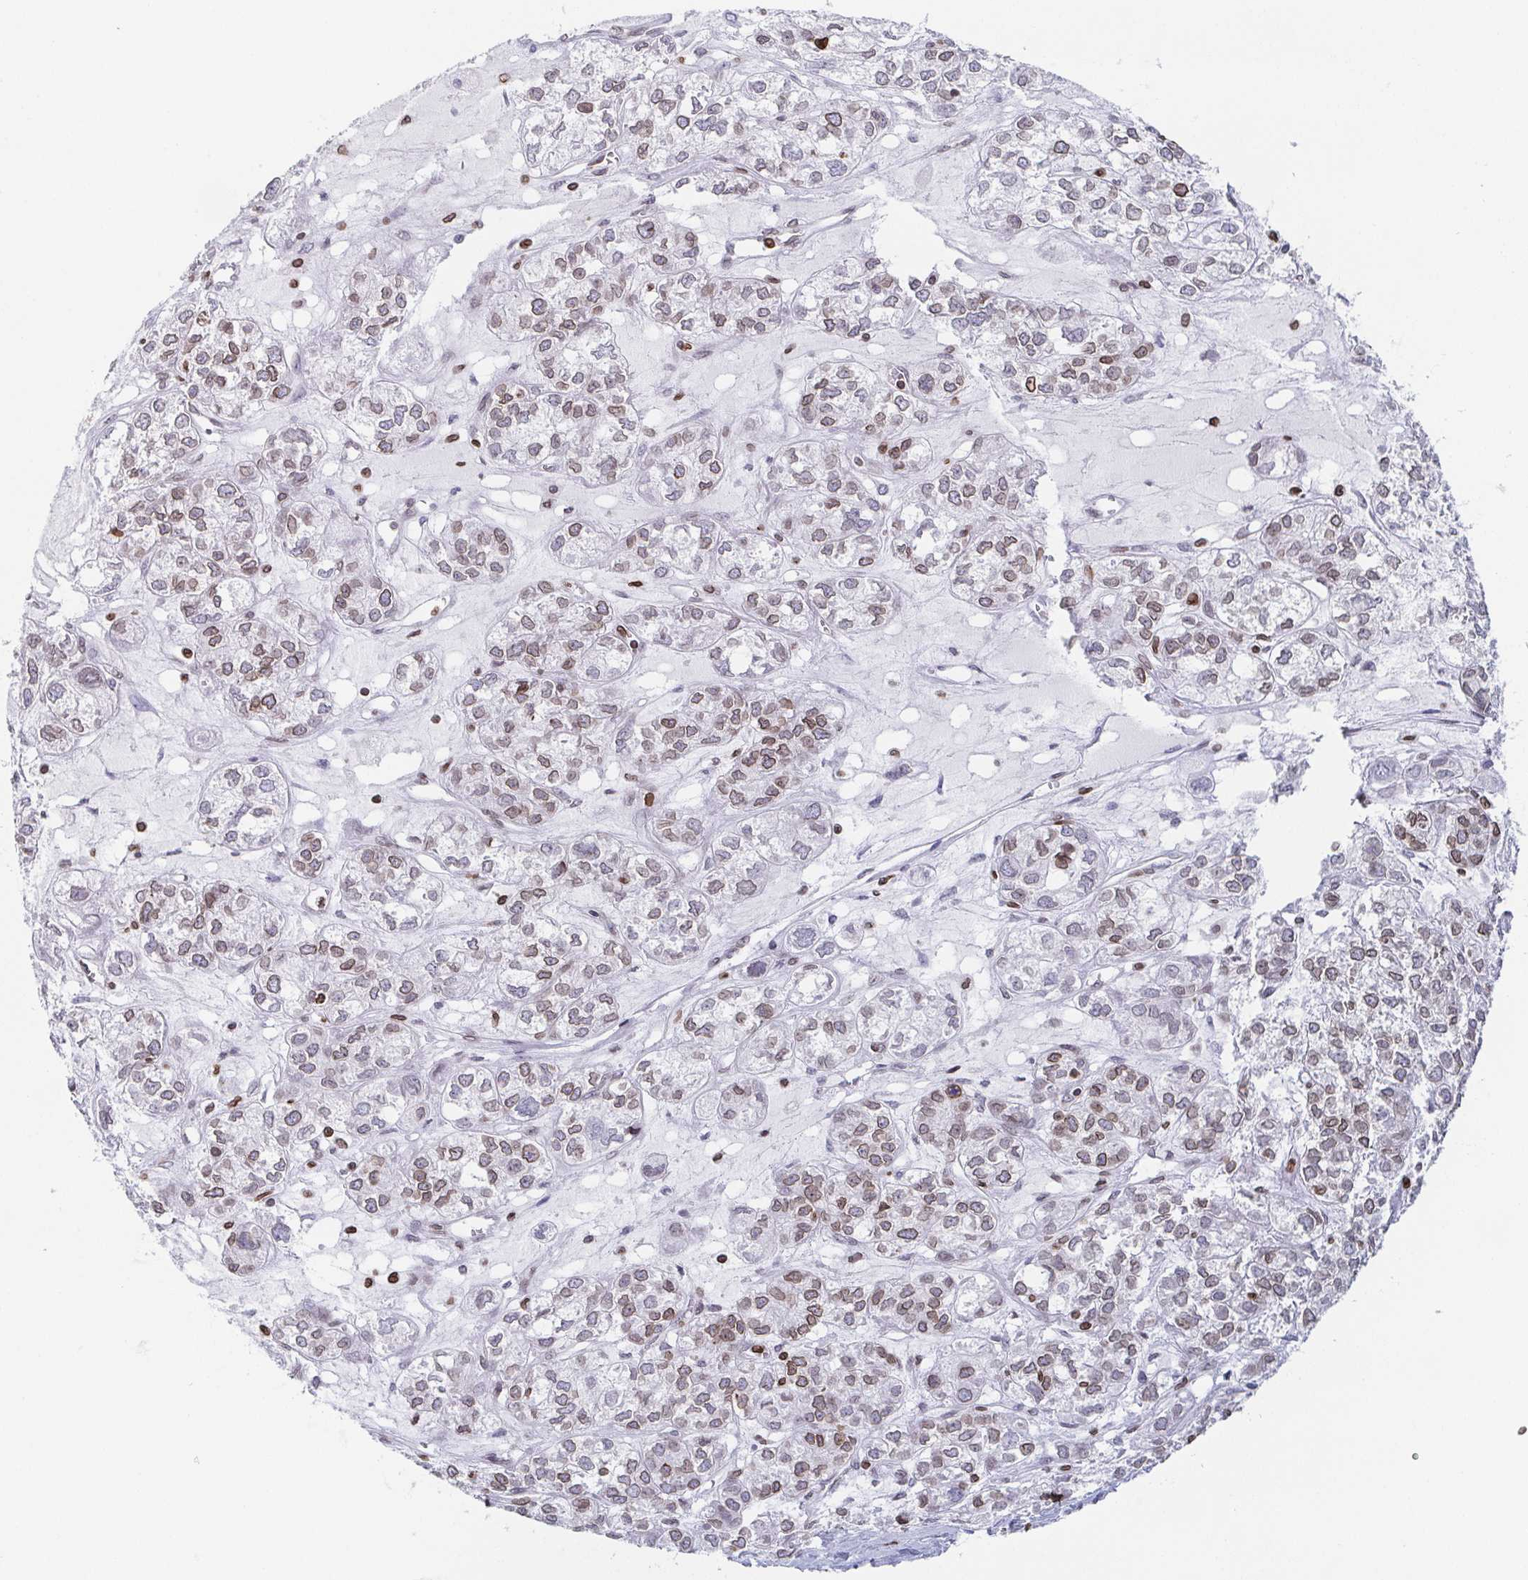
{"staining": {"intensity": "weak", "quantity": "25%-75%", "location": "cytoplasmic/membranous,nuclear"}, "tissue": "ovarian cancer", "cell_type": "Tumor cells", "image_type": "cancer", "snomed": [{"axis": "morphology", "description": "Carcinoma, endometroid"}, {"axis": "topography", "description": "Ovary"}], "caption": "This is a micrograph of IHC staining of ovarian cancer (endometroid carcinoma), which shows weak expression in the cytoplasmic/membranous and nuclear of tumor cells.", "gene": "BTBD7", "patient": {"sex": "female", "age": 64}}